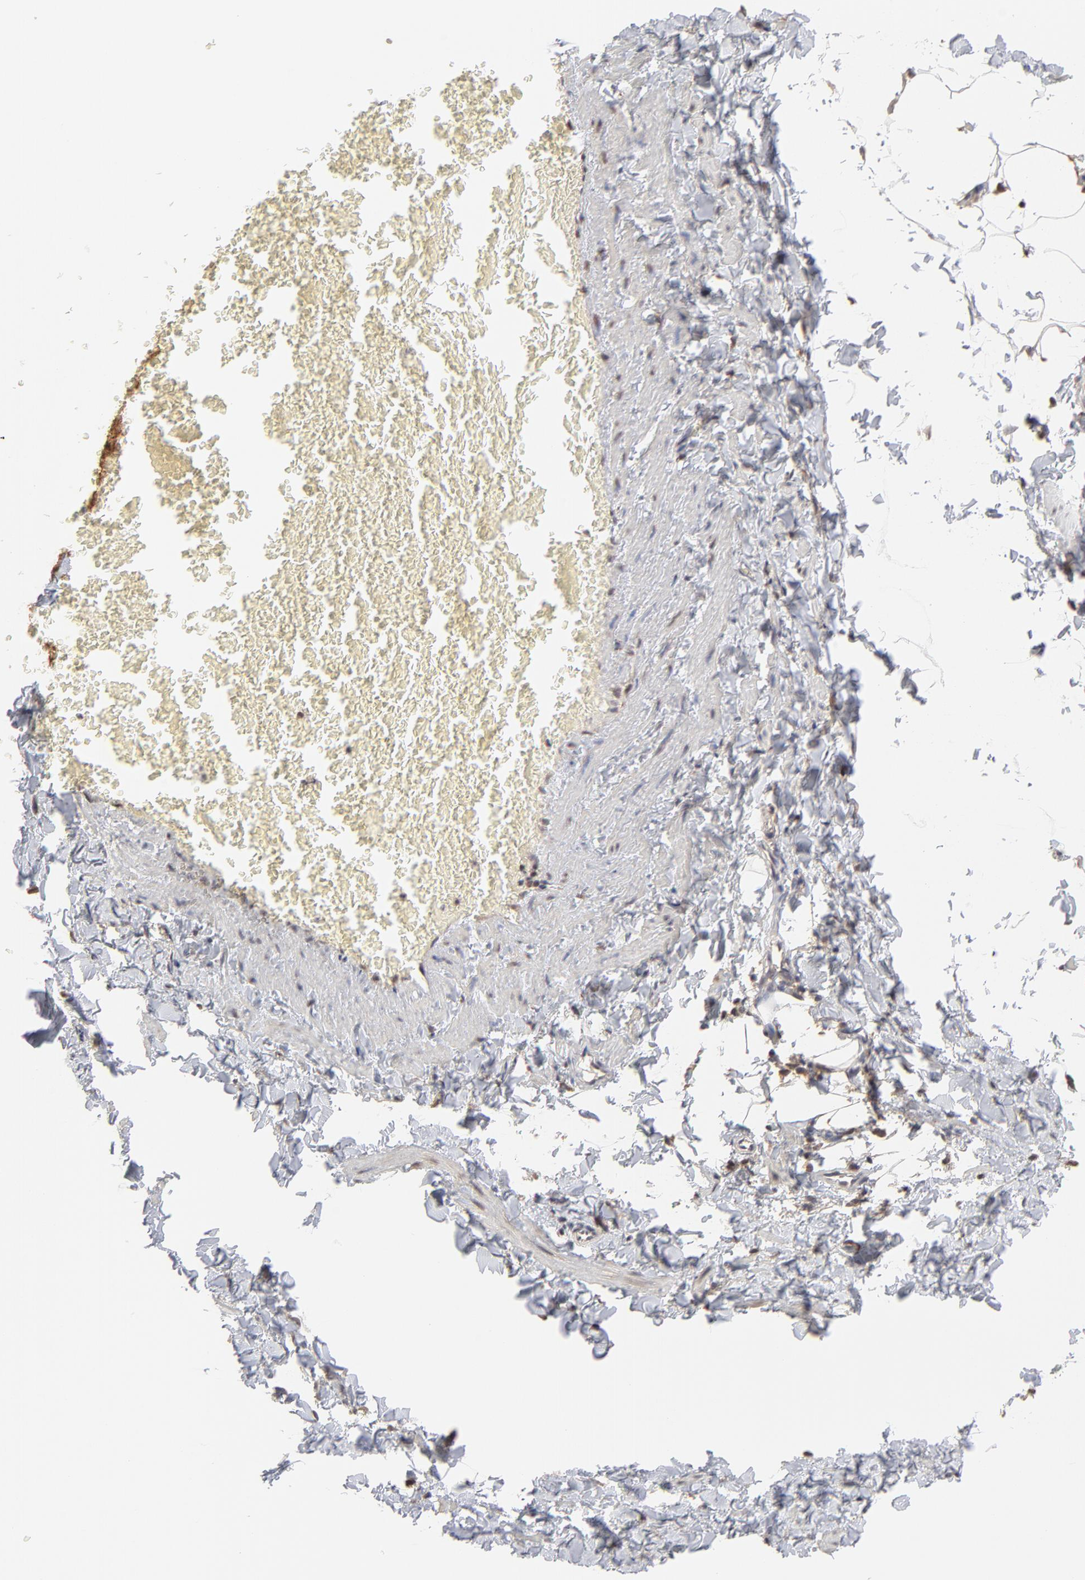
{"staining": {"intensity": "weak", "quantity": ">75%", "location": "nuclear"}, "tissue": "adipose tissue", "cell_type": "Adipocytes", "image_type": "normal", "snomed": [{"axis": "morphology", "description": "Normal tissue, NOS"}, {"axis": "topography", "description": "Vascular tissue"}], "caption": "About >75% of adipocytes in benign adipose tissue show weak nuclear protein expression as visualized by brown immunohistochemical staining.", "gene": "ARIH1", "patient": {"sex": "male", "age": 41}}